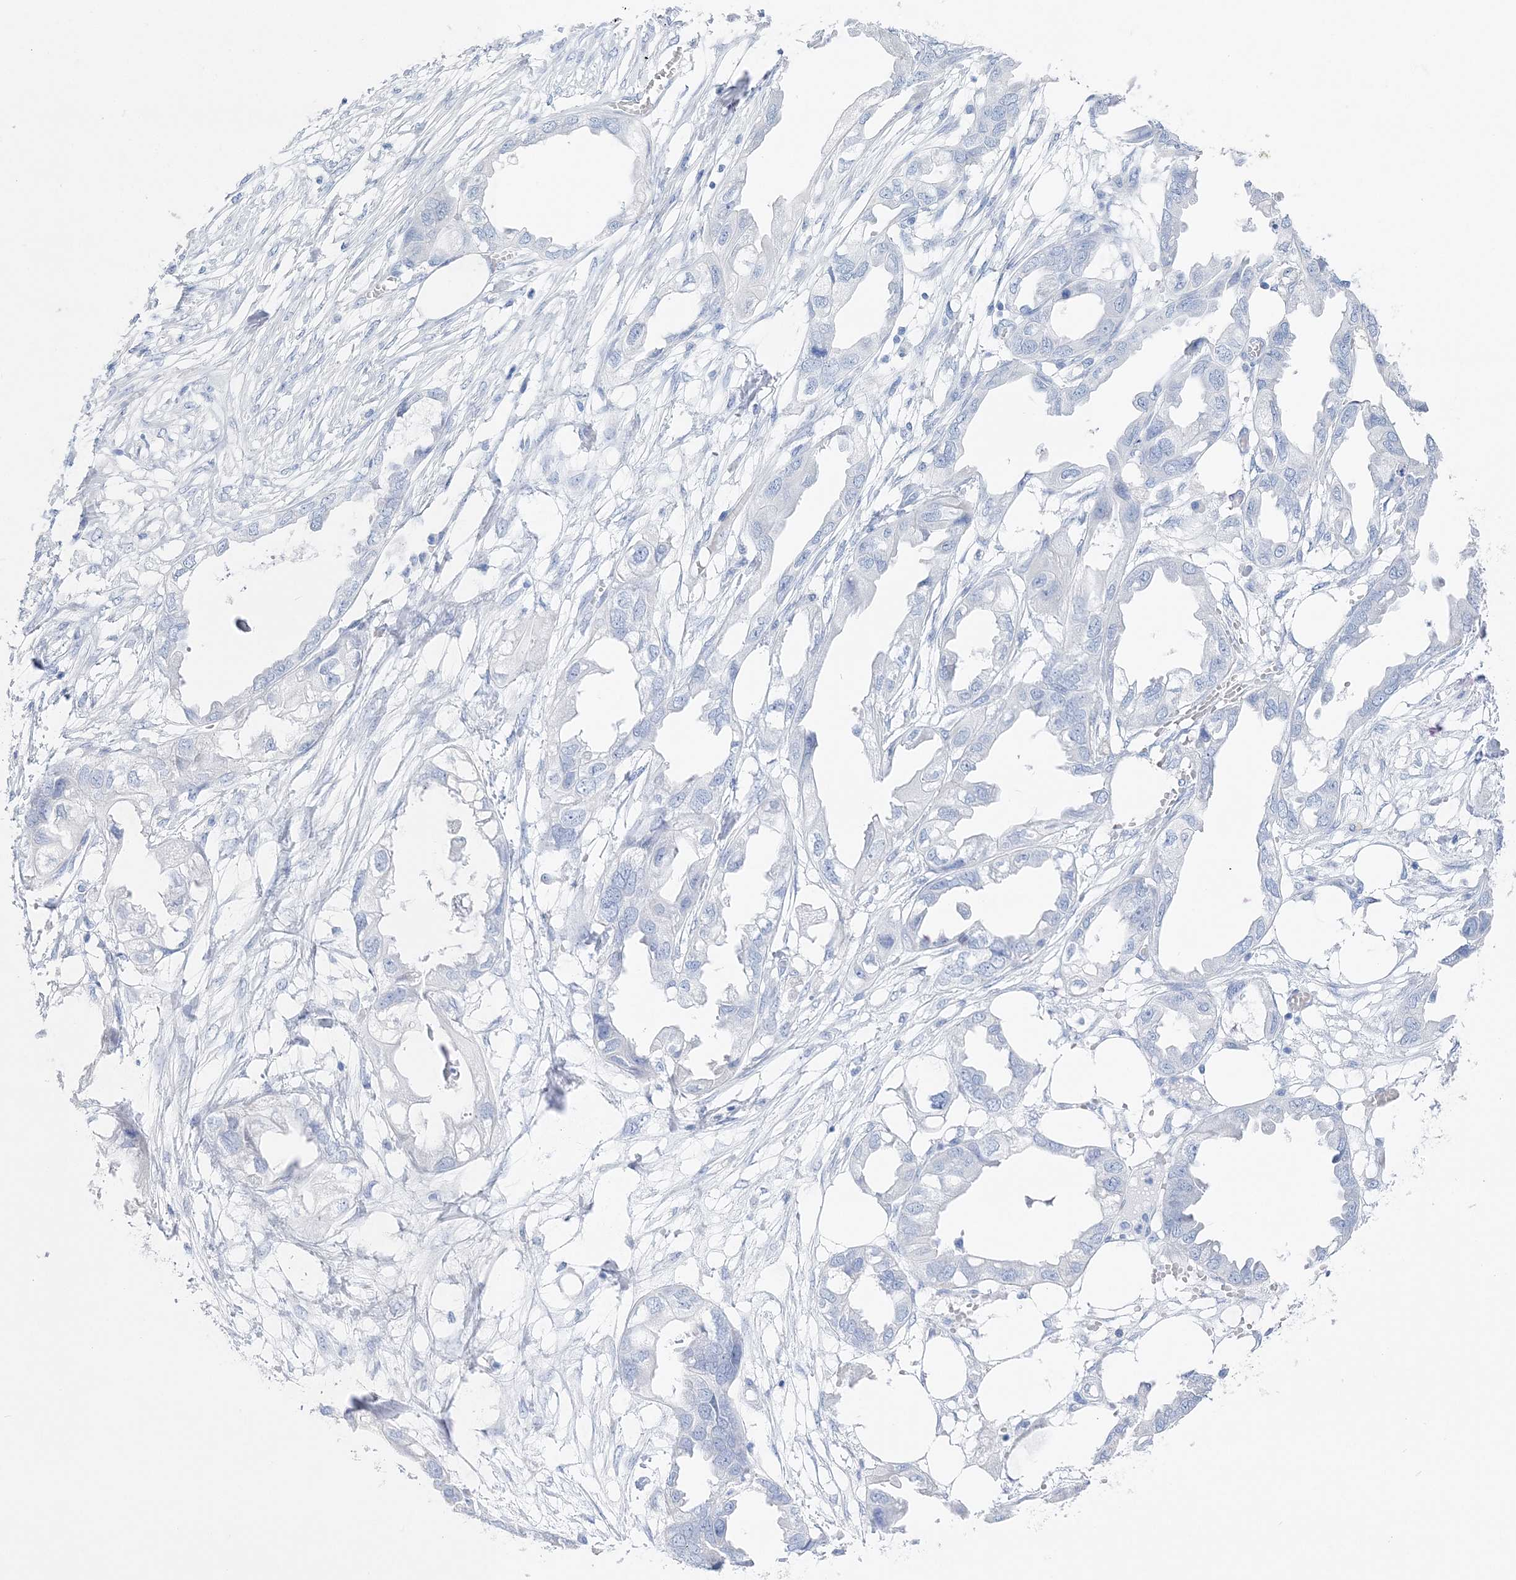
{"staining": {"intensity": "negative", "quantity": "none", "location": "none"}, "tissue": "endometrial cancer", "cell_type": "Tumor cells", "image_type": "cancer", "snomed": [{"axis": "morphology", "description": "Adenocarcinoma, NOS"}, {"axis": "morphology", "description": "Adenocarcinoma, metastatic, NOS"}, {"axis": "topography", "description": "Adipose tissue"}, {"axis": "topography", "description": "Endometrium"}], "caption": "Immunohistochemistry (IHC) of adenocarcinoma (endometrial) reveals no positivity in tumor cells. (DAB immunohistochemistry visualized using brightfield microscopy, high magnification).", "gene": "TSPYL6", "patient": {"sex": "female", "age": 67}}